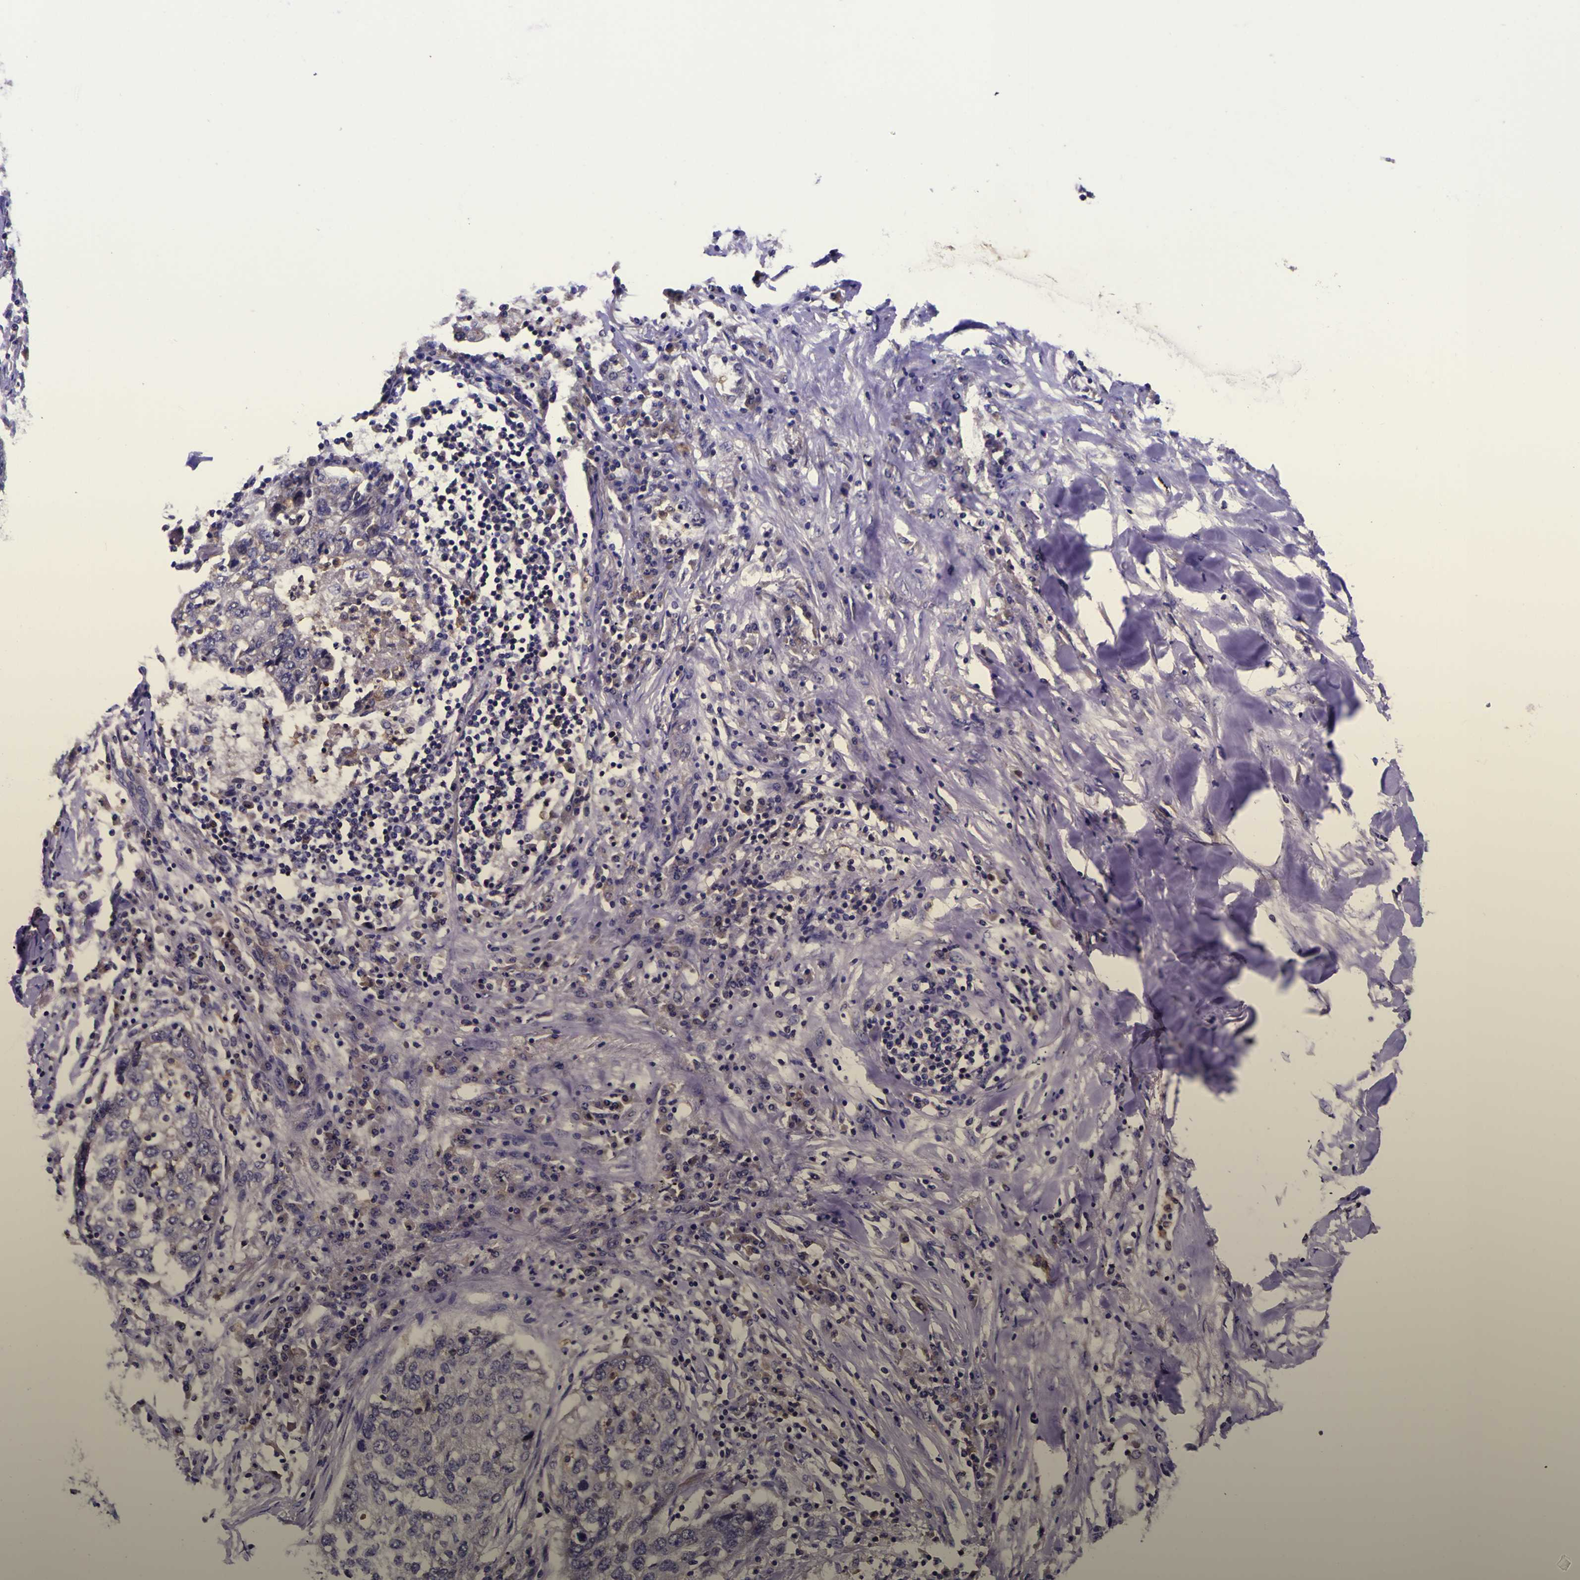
{"staining": {"intensity": "negative", "quantity": "none", "location": "none"}, "tissue": "lung cancer", "cell_type": "Tumor cells", "image_type": "cancer", "snomed": [{"axis": "morphology", "description": "Squamous cell carcinoma, NOS"}, {"axis": "topography", "description": "Lung"}], "caption": "A high-resolution micrograph shows immunohistochemistry staining of lung cancer (squamous cell carcinoma), which demonstrates no significant staining in tumor cells.", "gene": "MAPK14", "patient": {"sex": "female", "age": 63}}